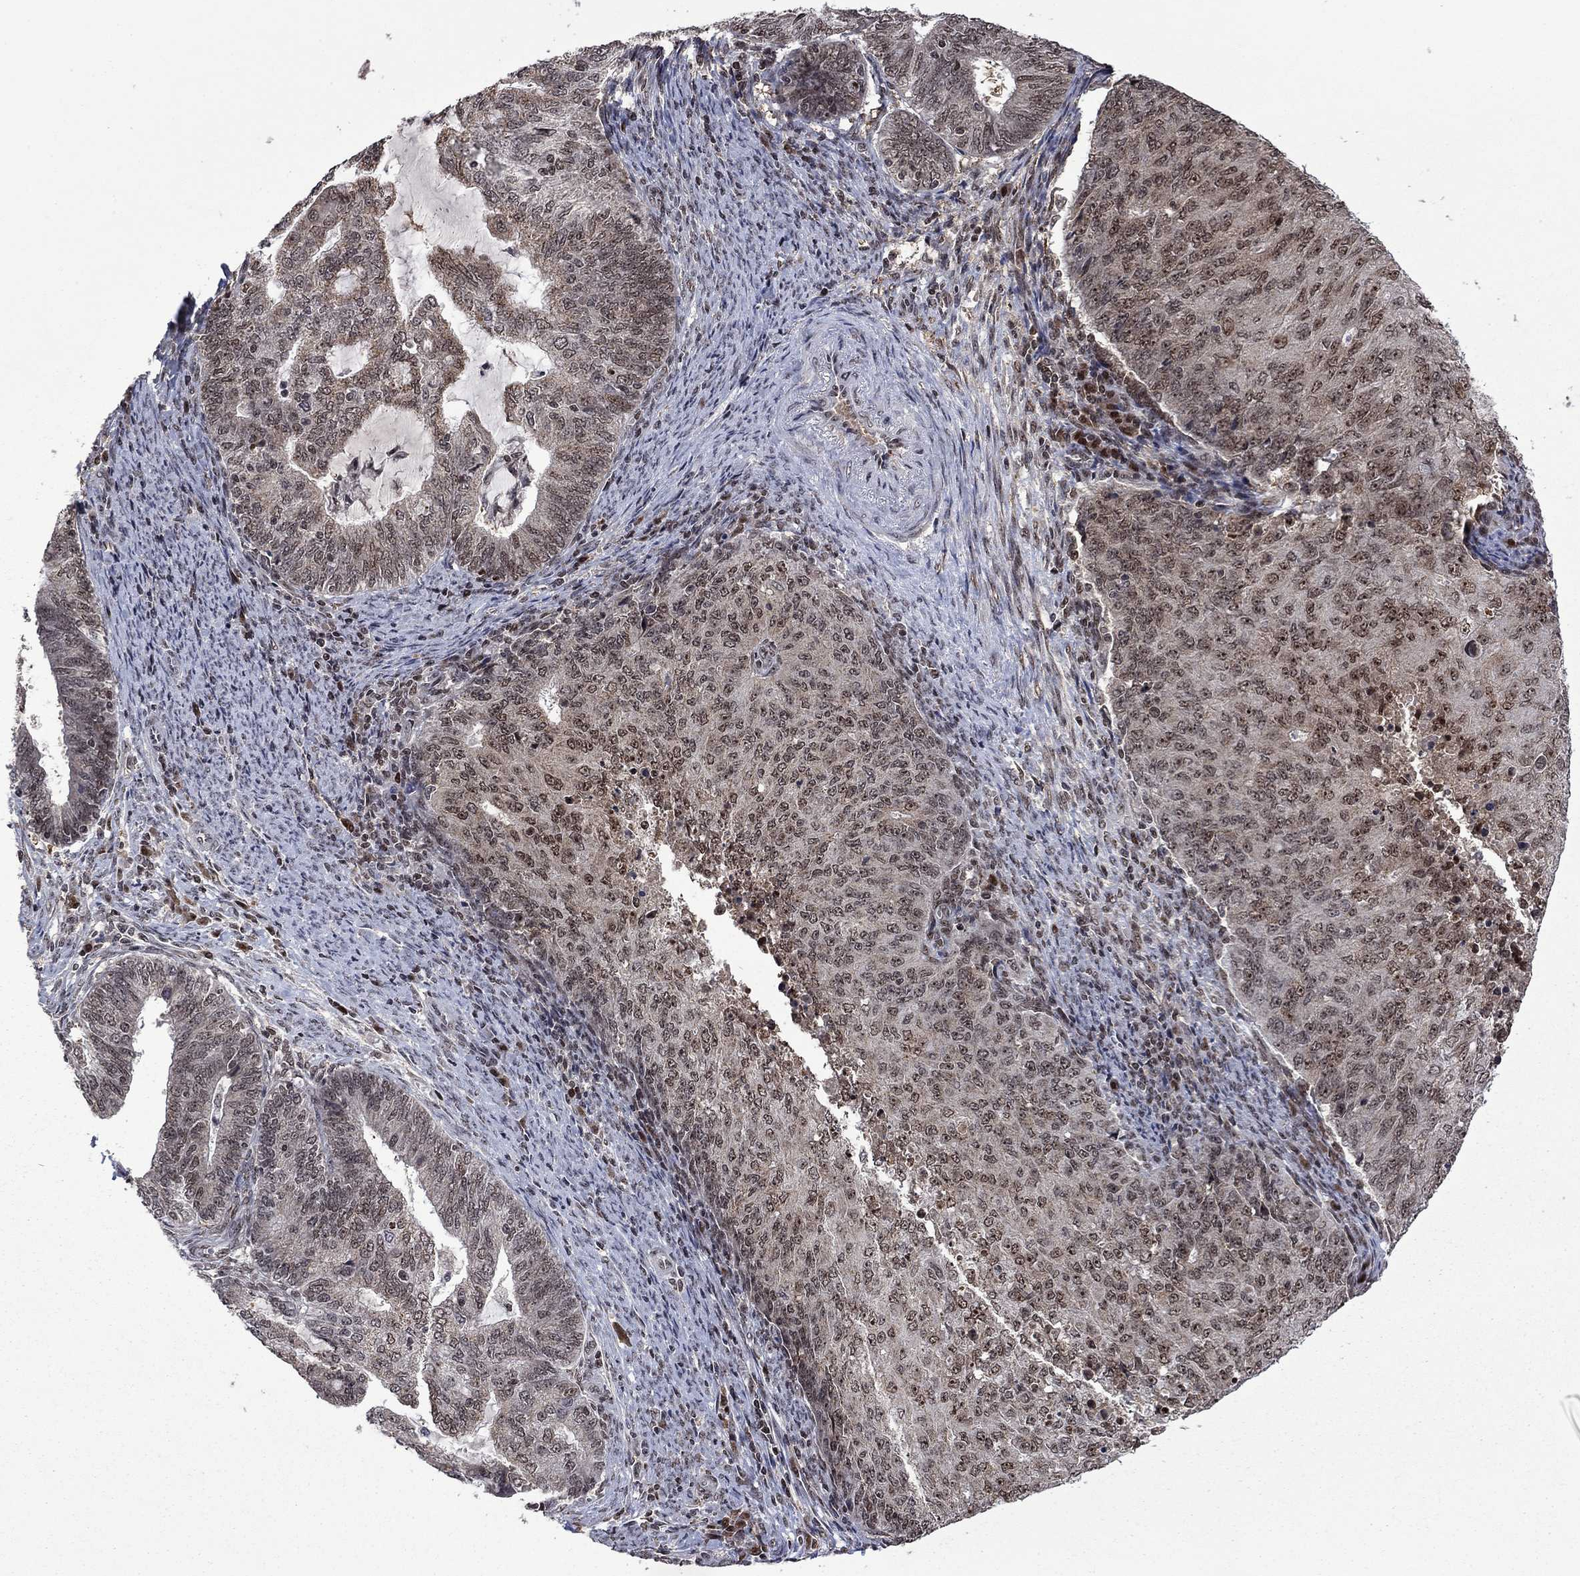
{"staining": {"intensity": "moderate", "quantity": "<25%", "location": "nuclear"}, "tissue": "endometrial cancer", "cell_type": "Tumor cells", "image_type": "cancer", "snomed": [{"axis": "morphology", "description": "Adenocarcinoma, NOS"}, {"axis": "topography", "description": "Endometrium"}], "caption": "Tumor cells demonstrate low levels of moderate nuclear positivity in approximately <25% of cells in human endometrial cancer.", "gene": "FBL", "patient": {"sex": "female", "age": 82}}